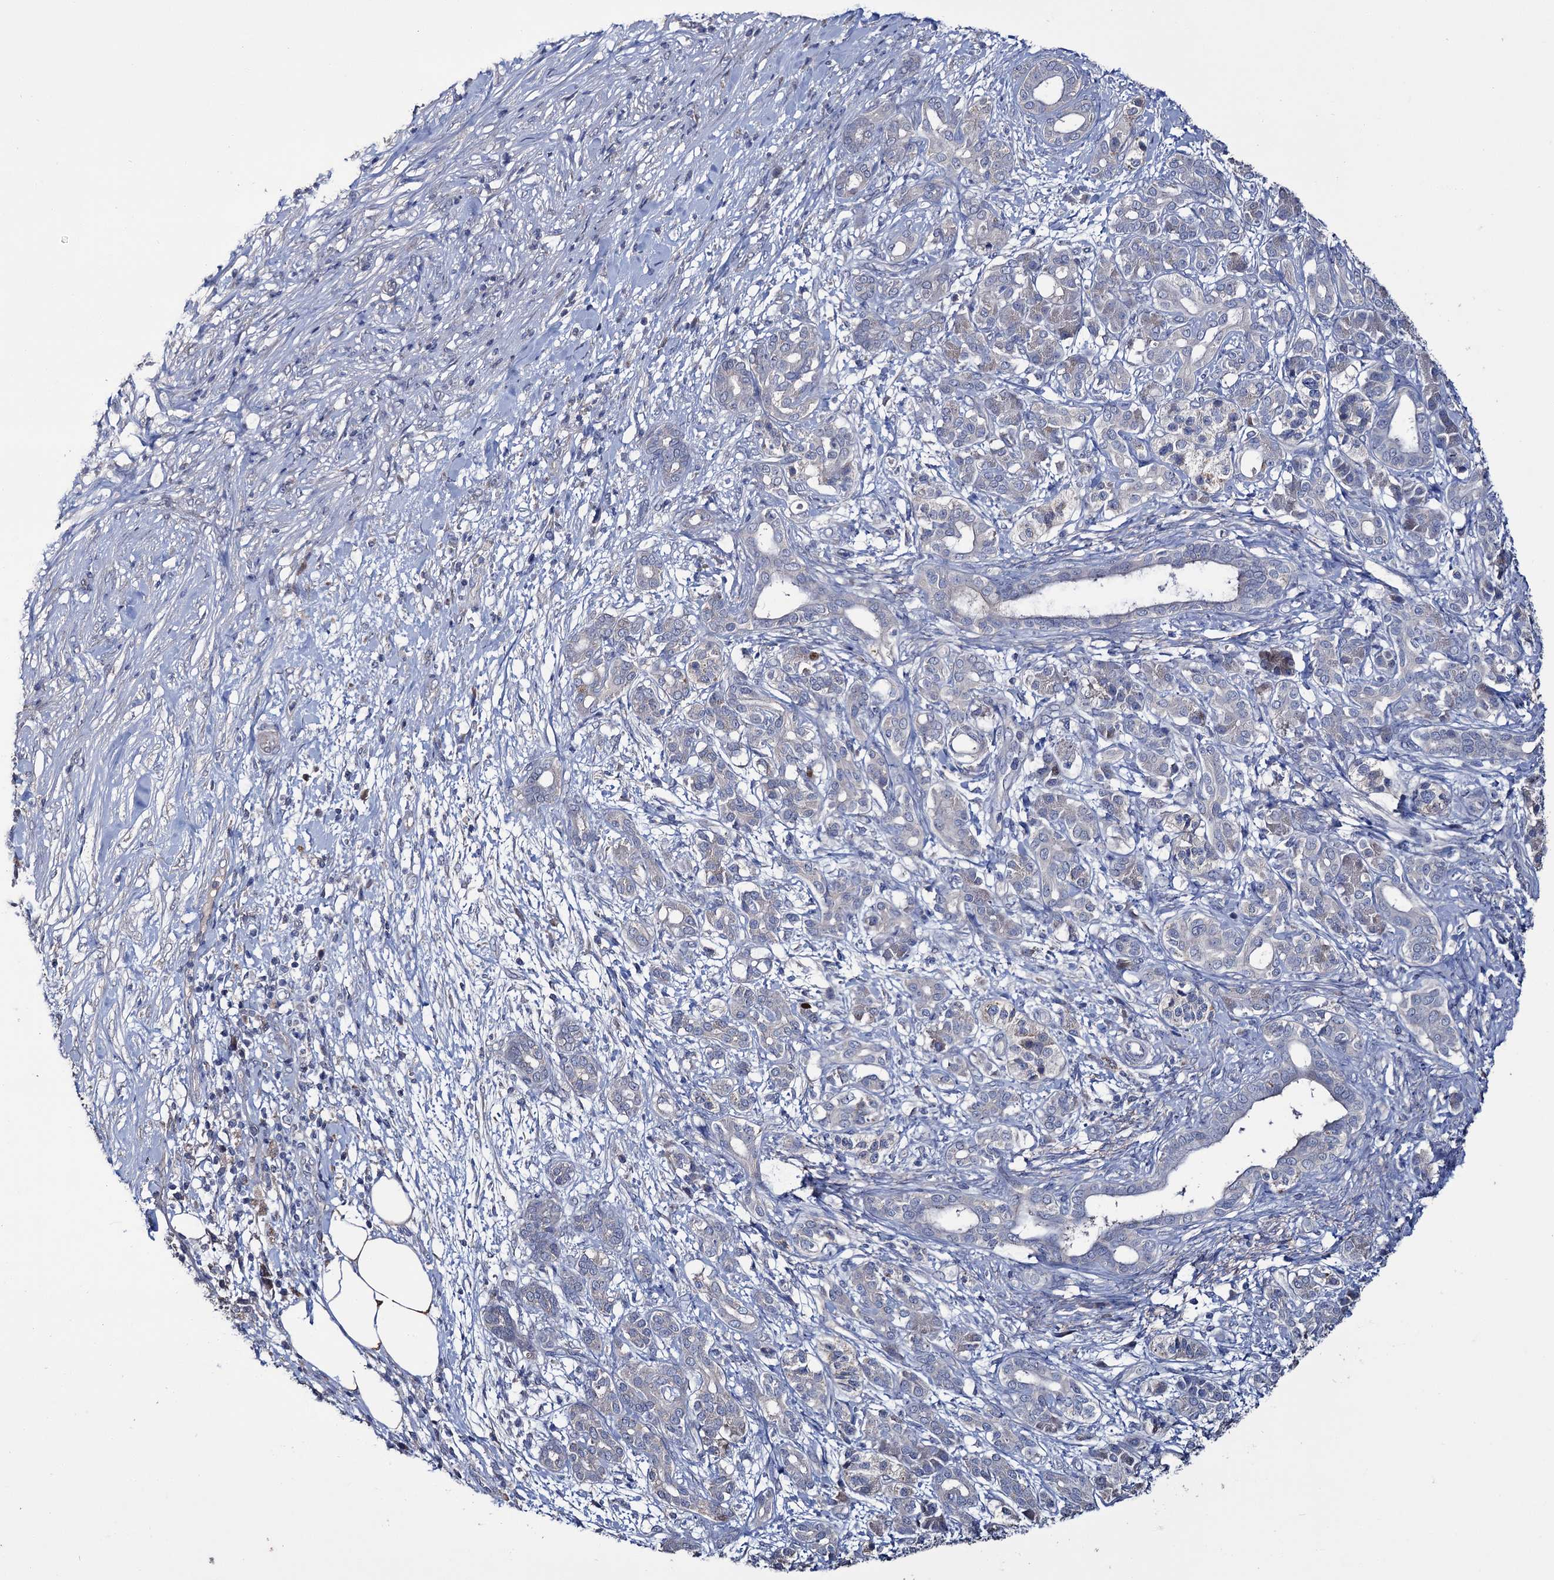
{"staining": {"intensity": "negative", "quantity": "none", "location": "none"}, "tissue": "pancreatic cancer", "cell_type": "Tumor cells", "image_type": "cancer", "snomed": [{"axis": "morphology", "description": "Adenocarcinoma, NOS"}, {"axis": "topography", "description": "Pancreas"}], "caption": "Tumor cells show no significant protein expression in pancreatic adenocarcinoma.", "gene": "EPB41L5", "patient": {"sex": "female", "age": 55}}